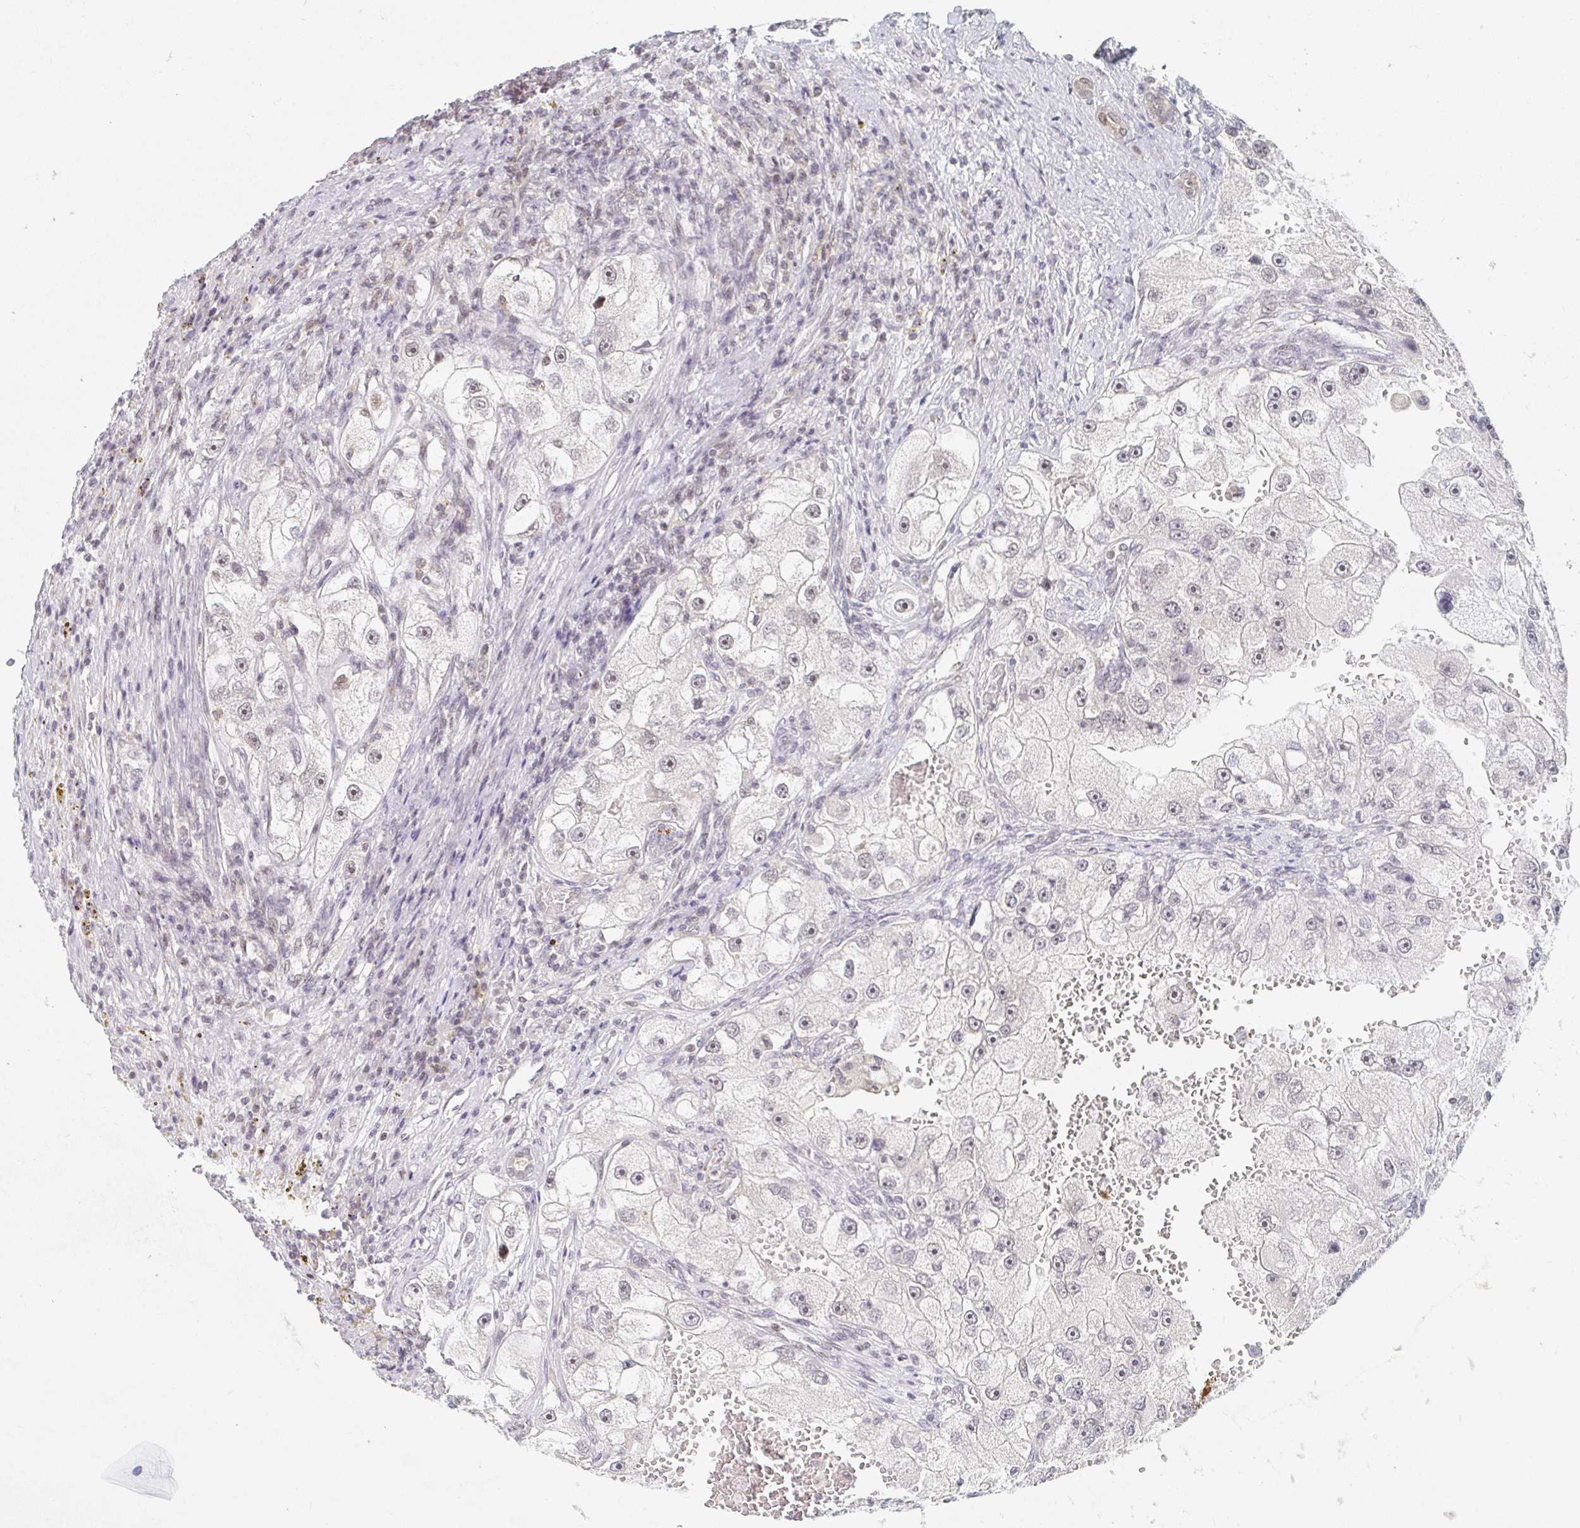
{"staining": {"intensity": "weak", "quantity": "<25%", "location": "nuclear"}, "tissue": "renal cancer", "cell_type": "Tumor cells", "image_type": "cancer", "snomed": [{"axis": "morphology", "description": "Adenocarcinoma, NOS"}, {"axis": "topography", "description": "Kidney"}], "caption": "Tumor cells are negative for brown protein staining in adenocarcinoma (renal).", "gene": "CHD2", "patient": {"sex": "male", "age": 63}}